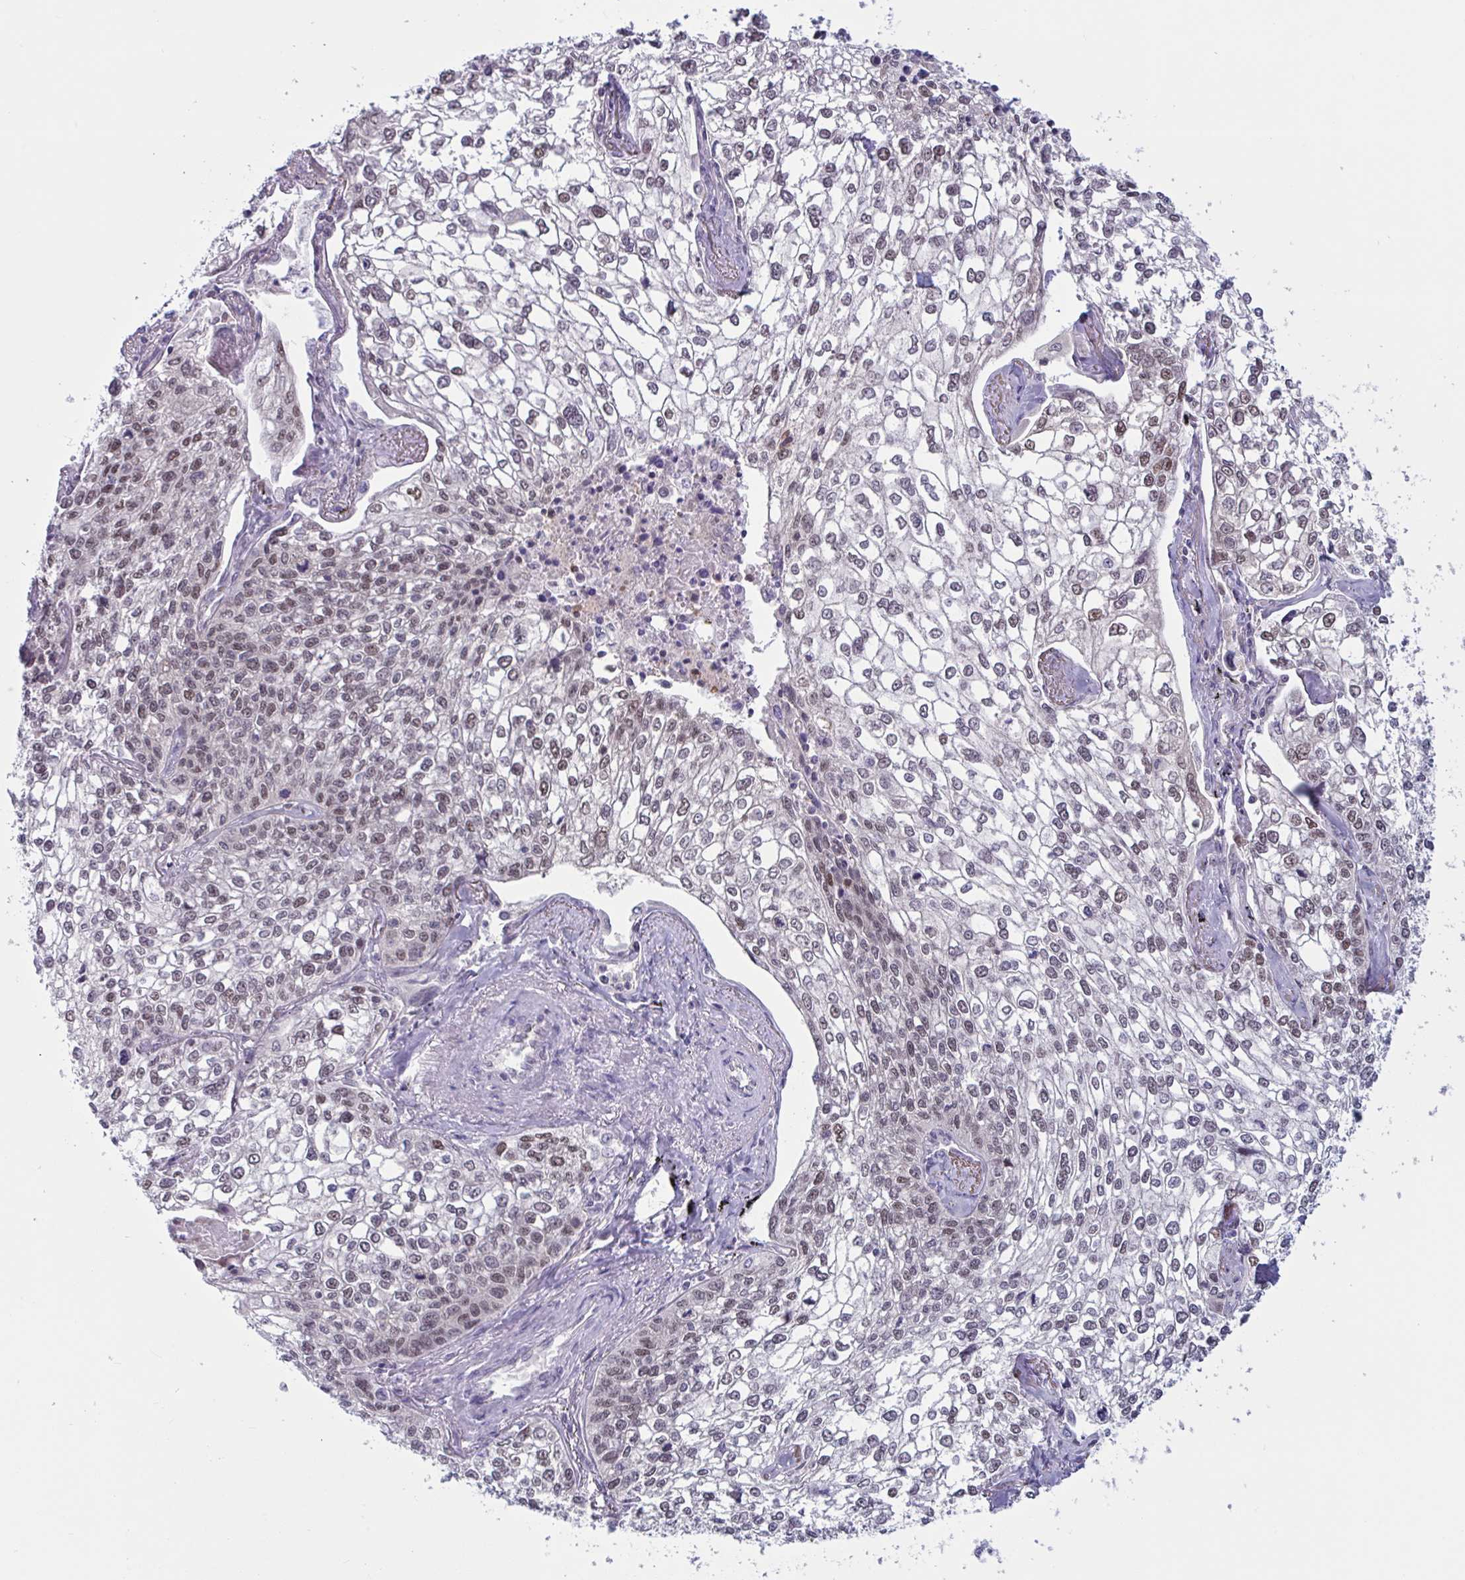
{"staining": {"intensity": "weak", "quantity": "<25%", "location": "nuclear"}, "tissue": "lung cancer", "cell_type": "Tumor cells", "image_type": "cancer", "snomed": [{"axis": "morphology", "description": "Squamous cell carcinoma, NOS"}, {"axis": "topography", "description": "Lung"}], "caption": "High magnification brightfield microscopy of lung squamous cell carcinoma stained with DAB (brown) and counterstained with hematoxylin (blue): tumor cells show no significant positivity.", "gene": "TSN", "patient": {"sex": "male", "age": 74}}